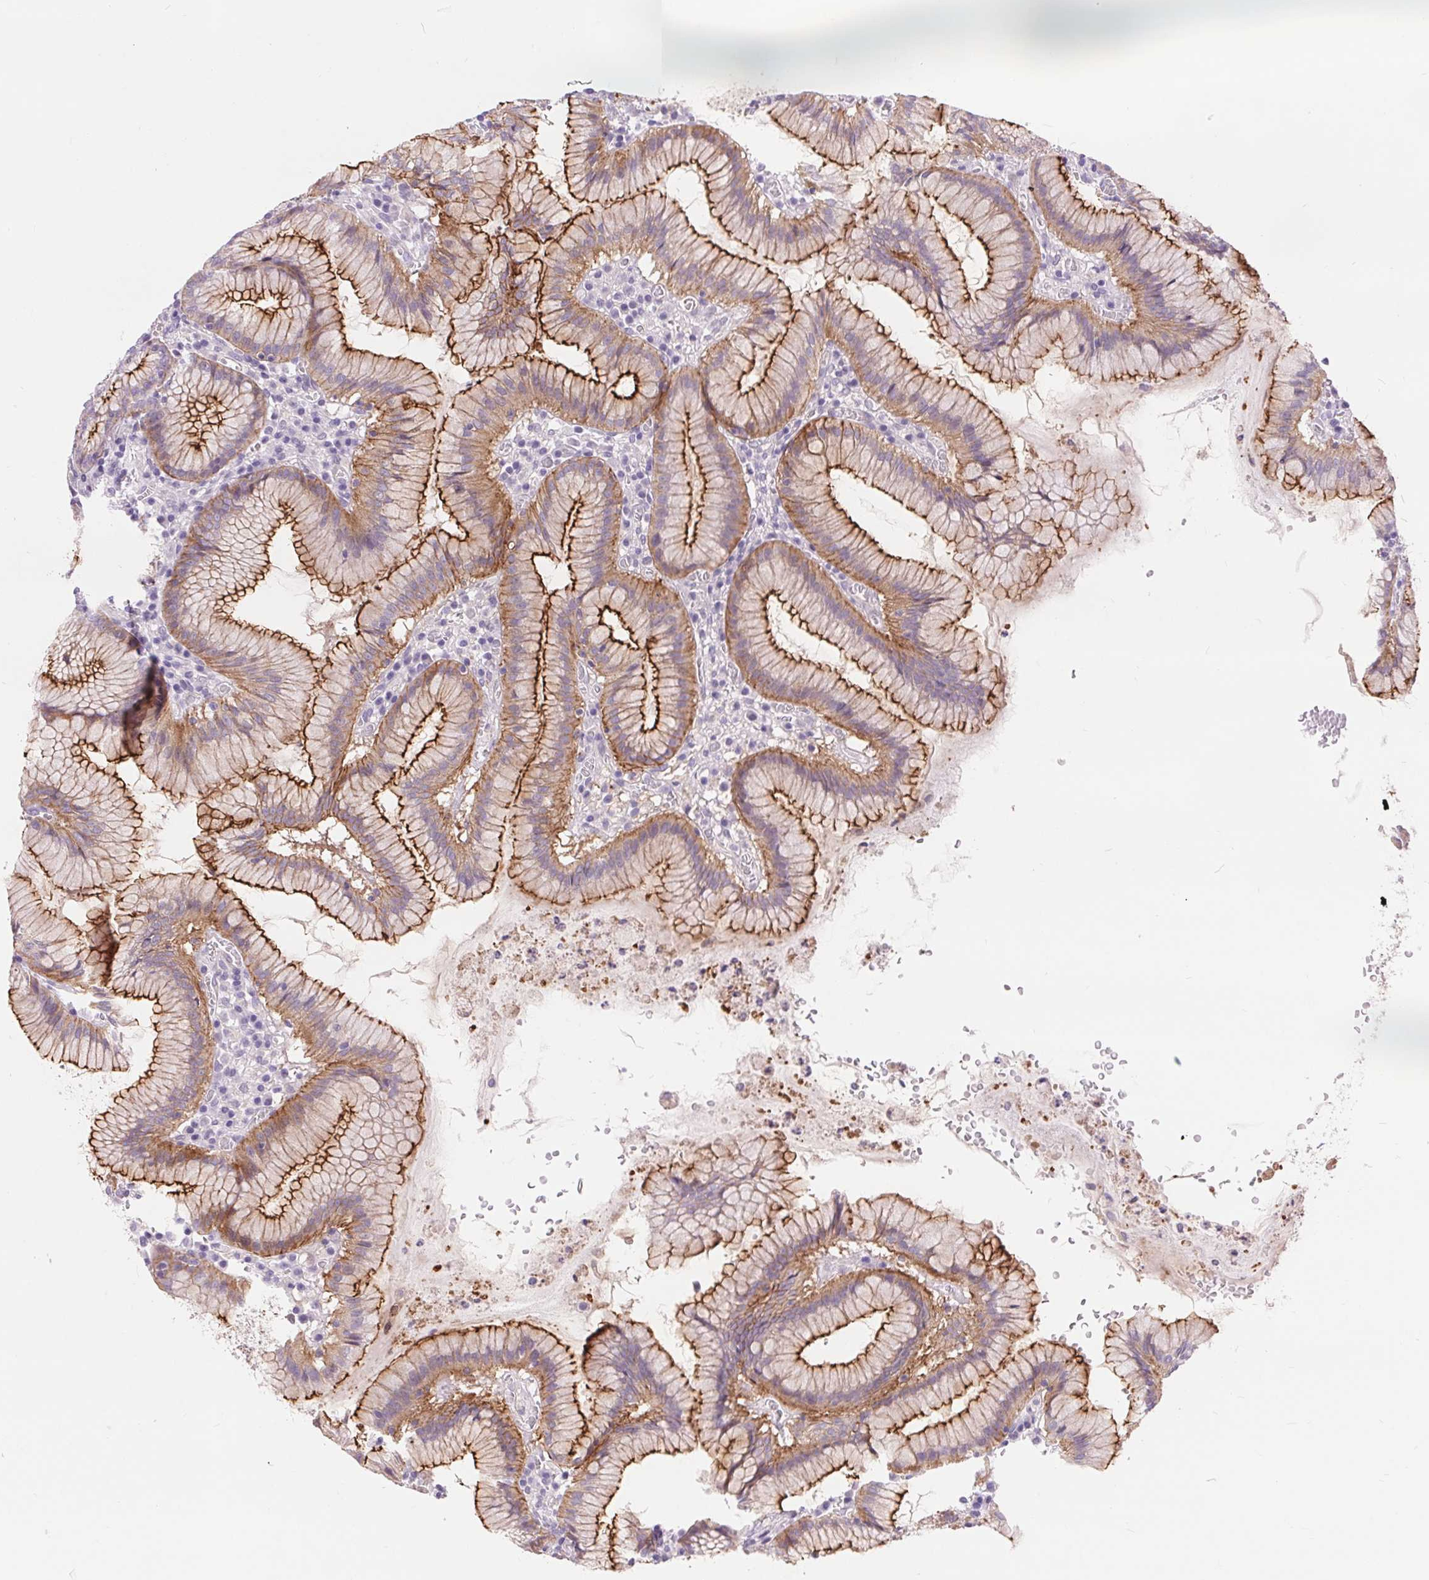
{"staining": {"intensity": "strong", "quantity": "25%-75%", "location": "cytoplasmic/membranous"}, "tissue": "stomach", "cell_type": "Glandular cells", "image_type": "normal", "snomed": [{"axis": "morphology", "description": "Normal tissue, NOS"}, {"axis": "topography", "description": "Stomach"}], "caption": "Protein analysis of unremarkable stomach demonstrates strong cytoplasmic/membranous staining in approximately 25%-75% of glandular cells. The staining was performed using DAB, with brown indicating positive protein expression. Nuclei are stained blue with hematoxylin.", "gene": "DIXDC1", "patient": {"sex": "male", "age": 55}}